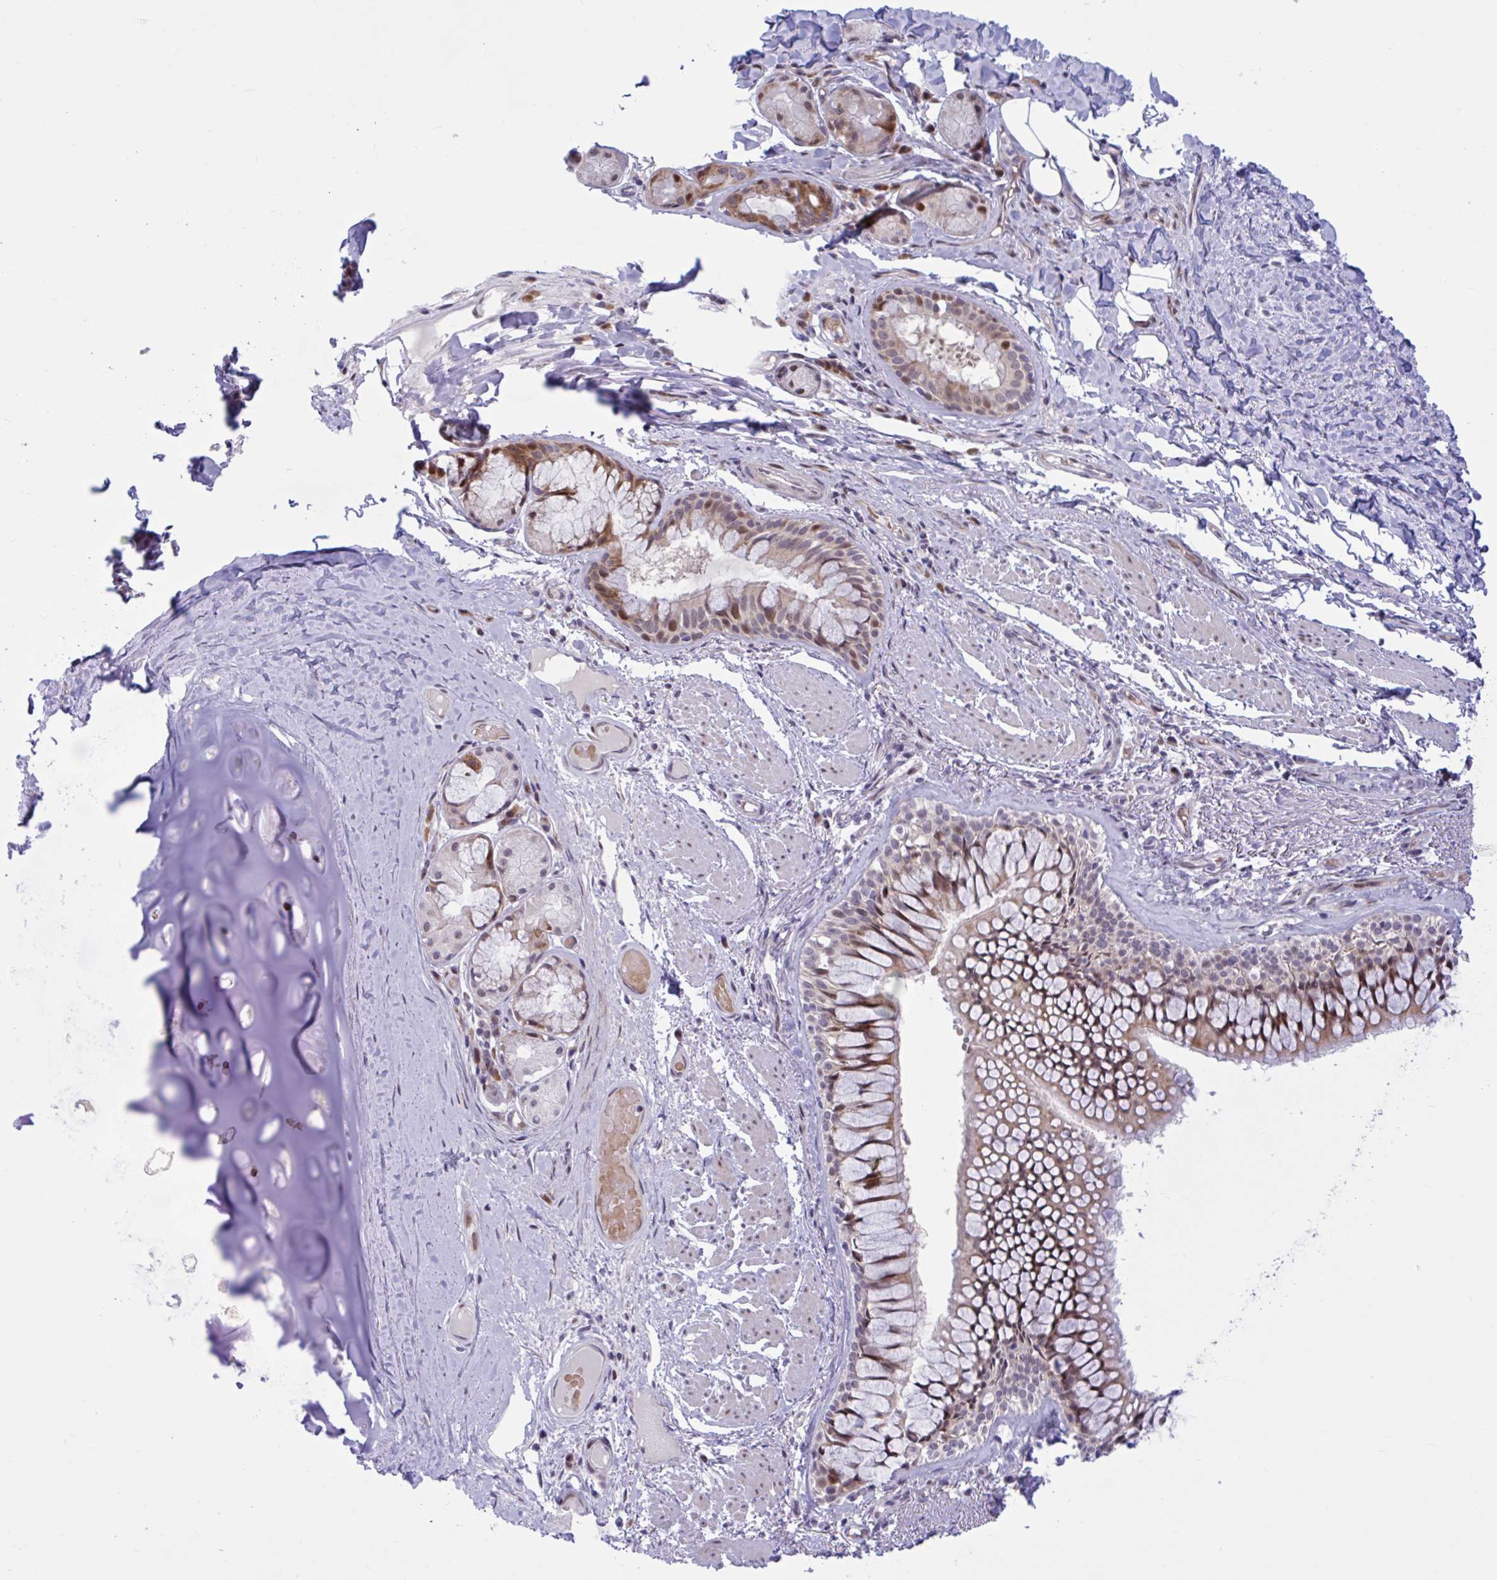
{"staining": {"intensity": "negative", "quantity": "none", "location": "none"}, "tissue": "adipose tissue", "cell_type": "Adipocytes", "image_type": "normal", "snomed": [{"axis": "morphology", "description": "Normal tissue, NOS"}, {"axis": "topography", "description": "Cartilage tissue"}, {"axis": "topography", "description": "Bronchus"}], "caption": "DAB immunohistochemical staining of benign human adipose tissue exhibits no significant staining in adipocytes. The staining was performed using DAB (3,3'-diaminobenzidine) to visualize the protein expression in brown, while the nuclei were stained in blue with hematoxylin (Magnification: 20x).", "gene": "RBL1", "patient": {"sex": "male", "age": 64}}